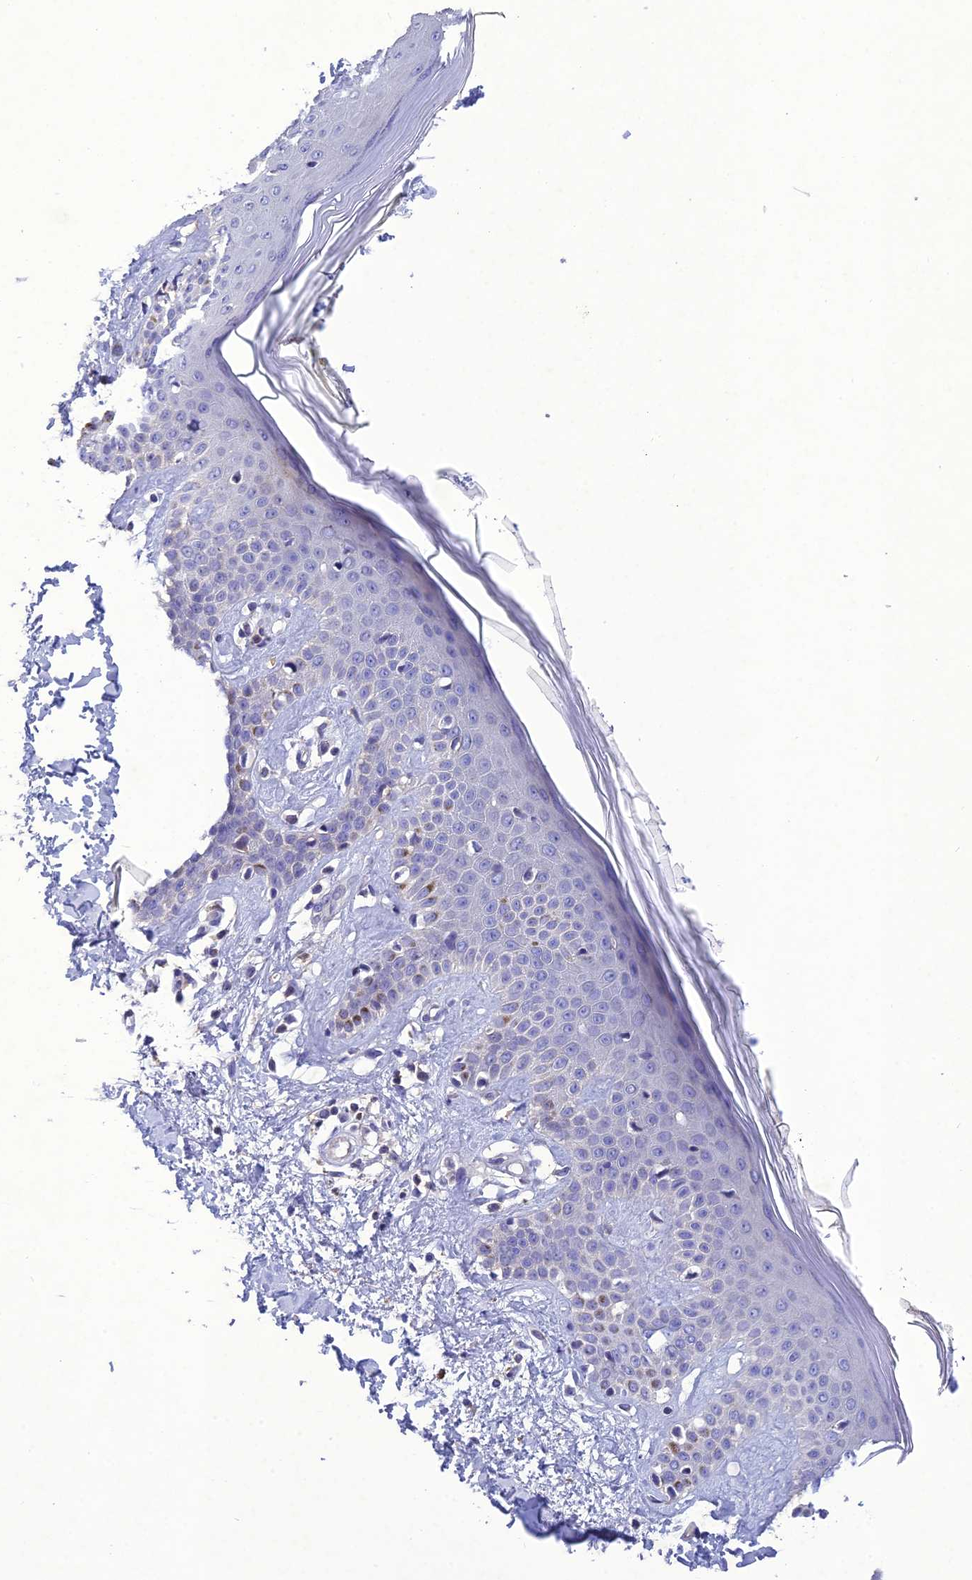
{"staining": {"intensity": "moderate", "quantity": "<25%", "location": "cytoplasmic/membranous"}, "tissue": "skin", "cell_type": "Fibroblasts", "image_type": "normal", "snomed": [{"axis": "morphology", "description": "Normal tissue, NOS"}, {"axis": "topography", "description": "Skin"}], "caption": "Fibroblasts exhibit low levels of moderate cytoplasmic/membranous staining in about <25% of cells in normal skin. The staining was performed using DAB to visualize the protein expression in brown, while the nuclei were stained in blue with hematoxylin (Magnification: 20x).", "gene": "SNX24", "patient": {"sex": "female", "age": 64}}